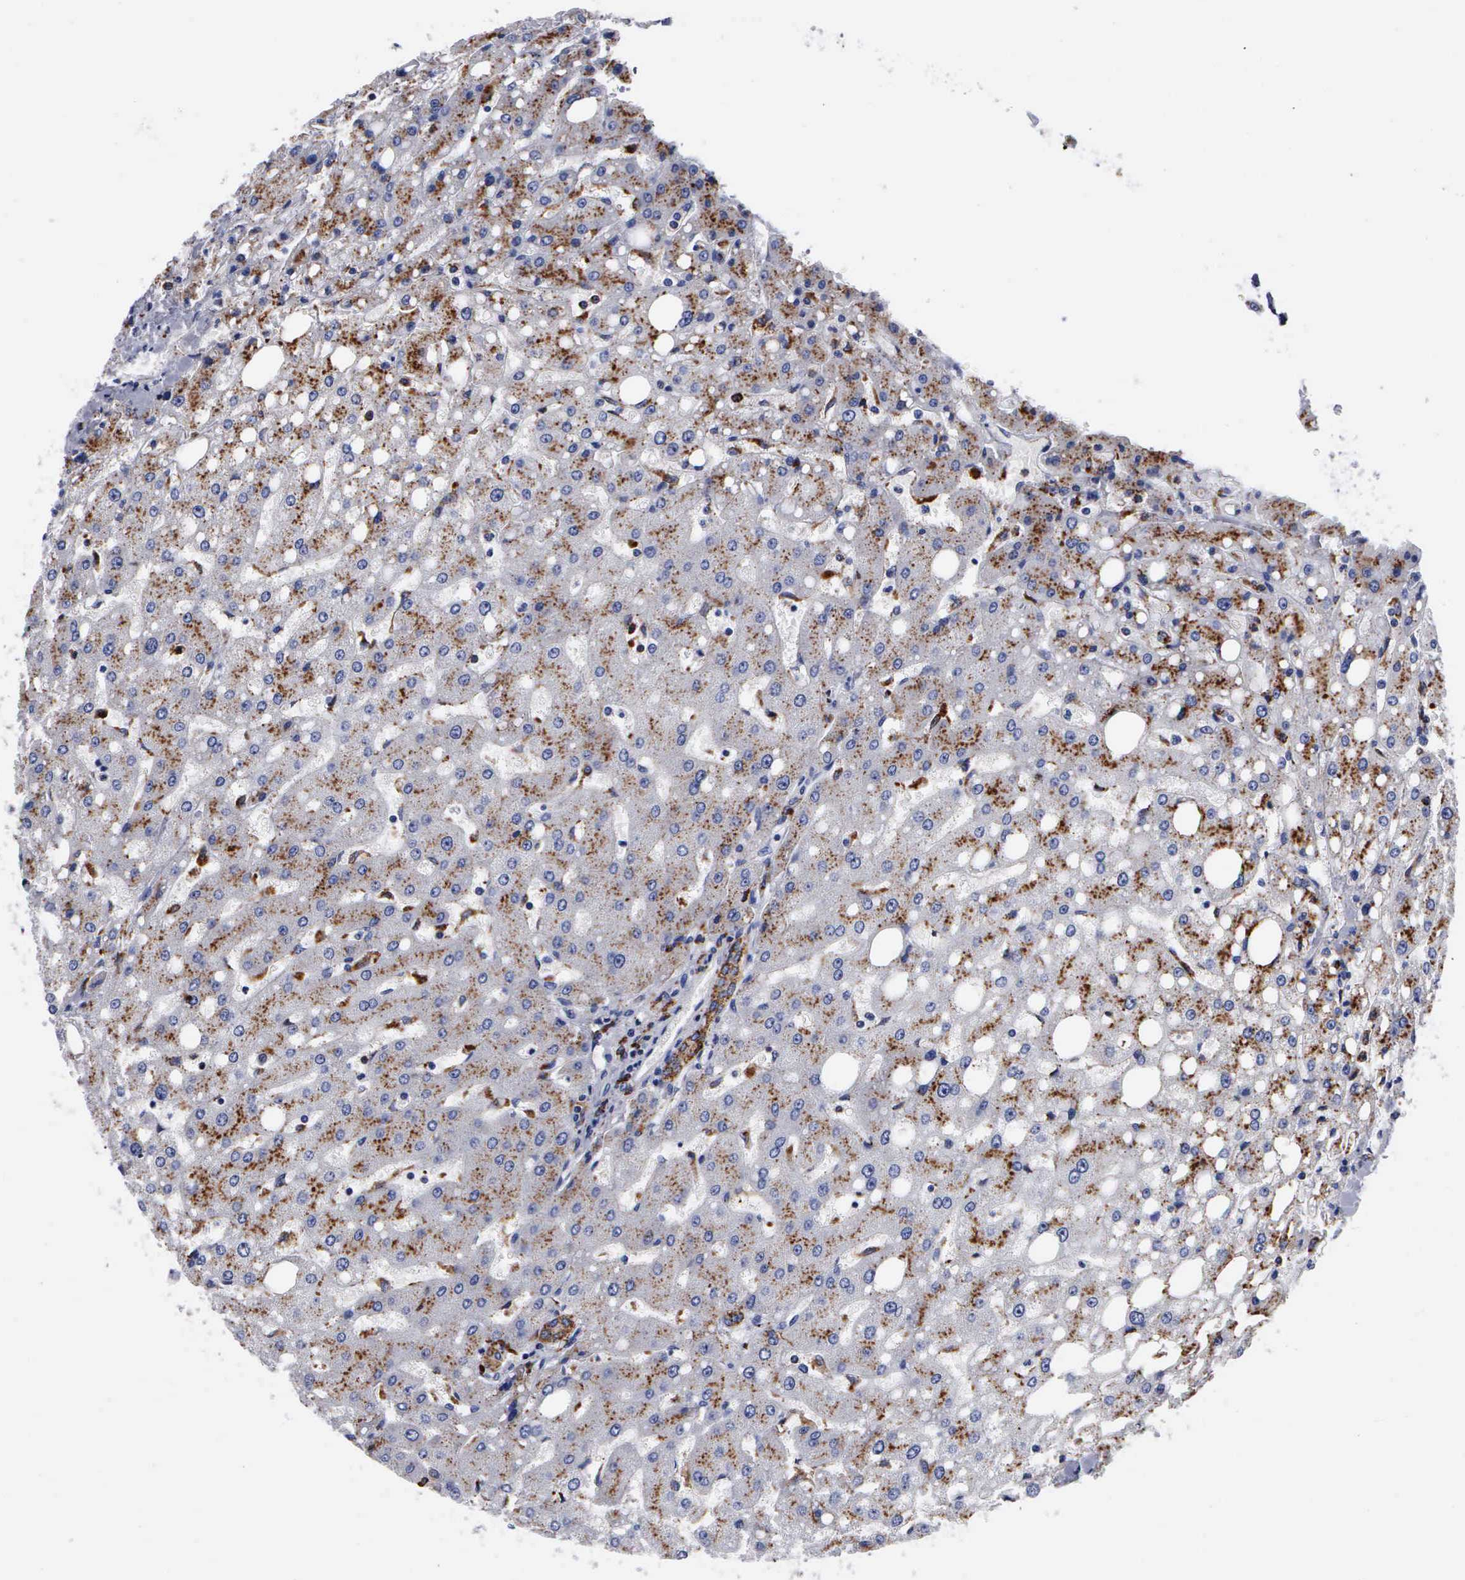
{"staining": {"intensity": "moderate", "quantity": ">75%", "location": "cytoplasmic/membranous"}, "tissue": "liver", "cell_type": "Cholangiocytes", "image_type": "normal", "snomed": [{"axis": "morphology", "description": "Normal tissue, NOS"}, {"axis": "topography", "description": "Liver"}], "caption": "This histopathology image displays unremarkable liver stained with IHC to label a protein in brown. The cytoplasmic/membranous of cholangiocytes show moderate positivity for the protein. Nuclei are counter-stained blue.", "gene": "CTSH", "patient": {"sex": "male", "age": 49}}